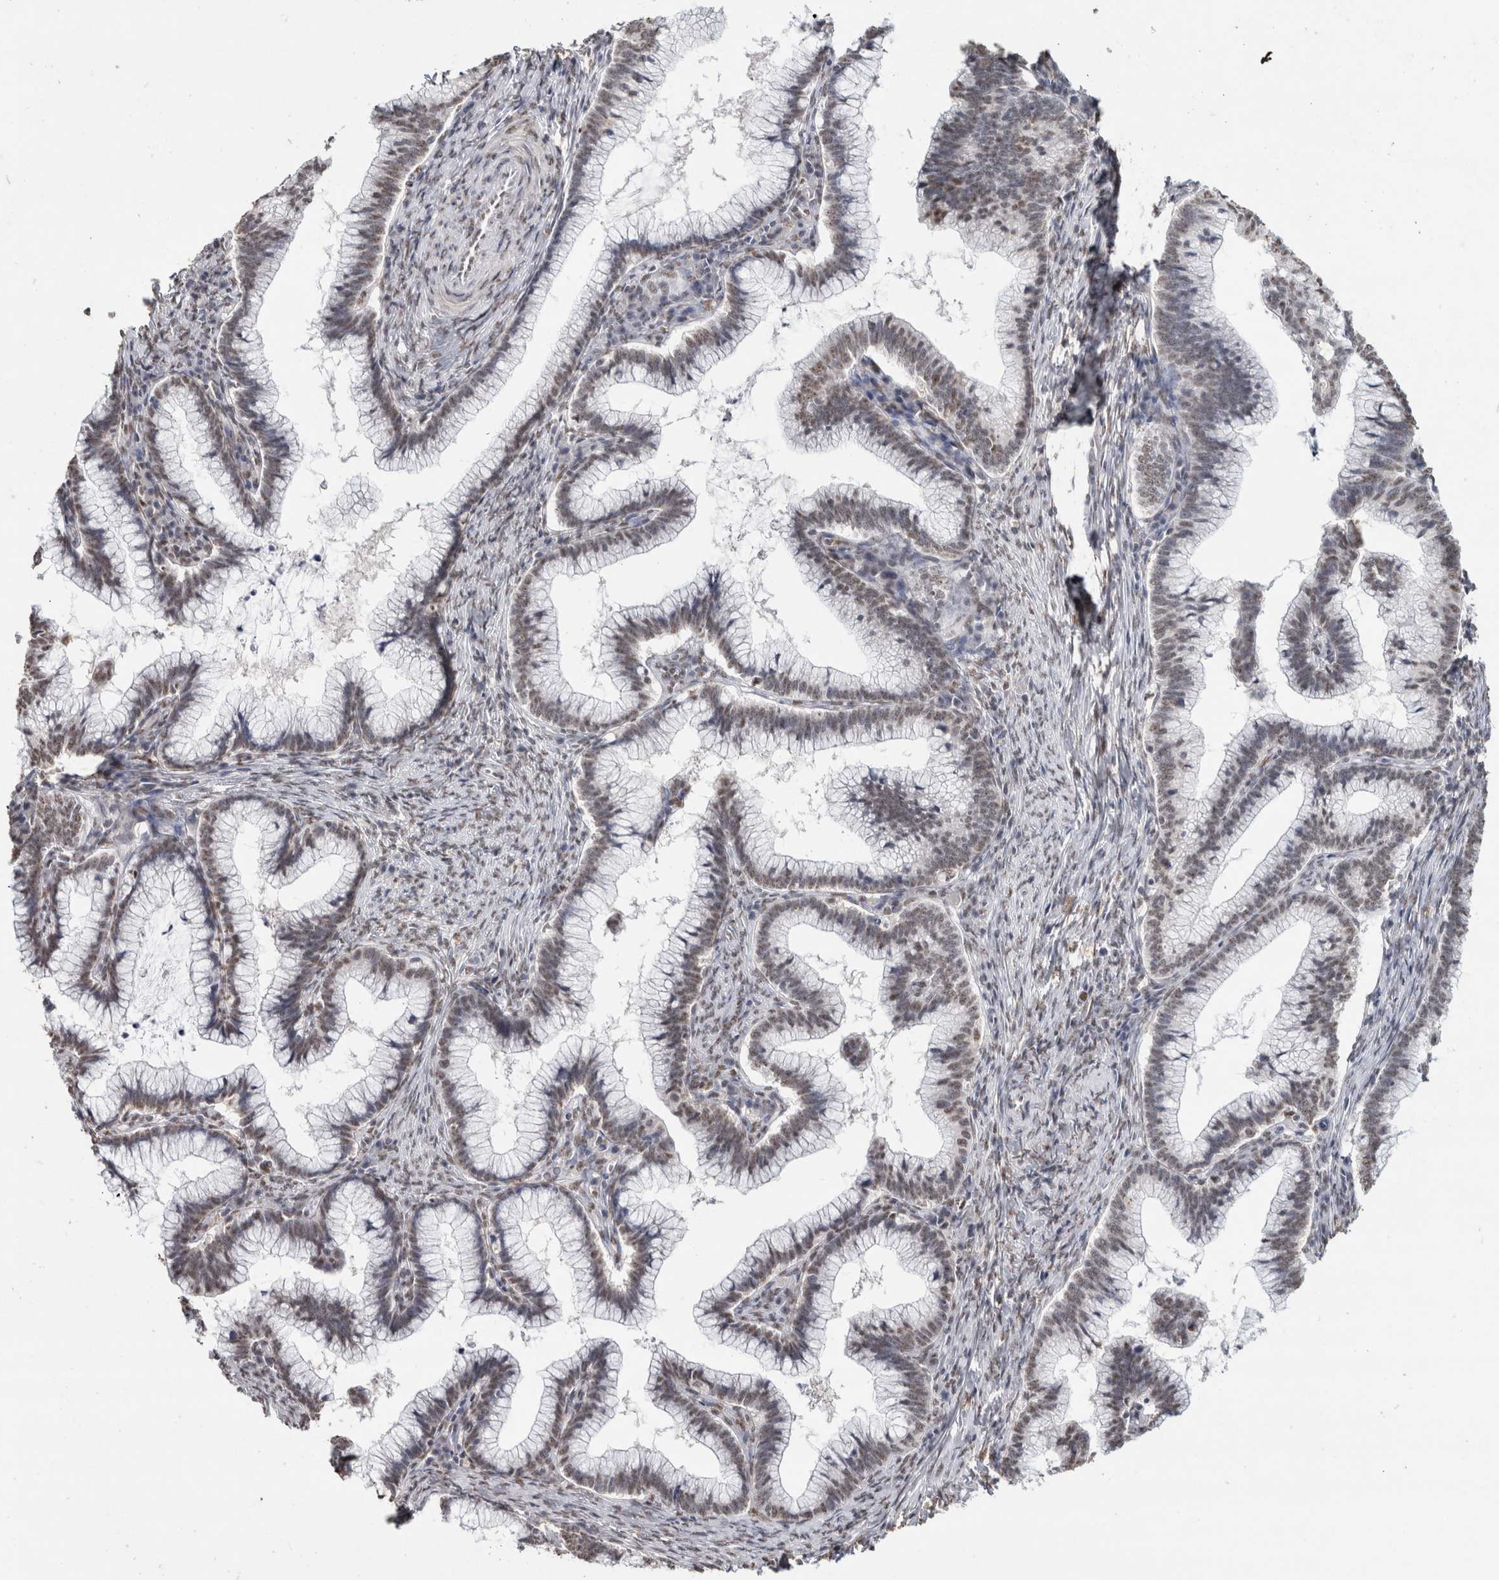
{"staining": {"intensity": "weak", "quantity": "25%-75%", "location": "nuclear"}, "tissue": "cervical cancer", "cell_type": "Tumor cells", "image_type": "cancer", "snomed": [{"axis": "morphology", "description": "Adenocarcinoma, NOS"}, {"axis": "topography", "description": "Cervix"}], "caption": "Cervical cancer (adenocarcinoma) was stained to show a protein in brown. There is low levels of weak nuclear staining in about 25%-75% of tumor cells. (brown staining indicates protein expression, while blue staining denotes nuclei).", "gene": "RPS6KA2", "patient": {"sex": "female", "age": 36}}